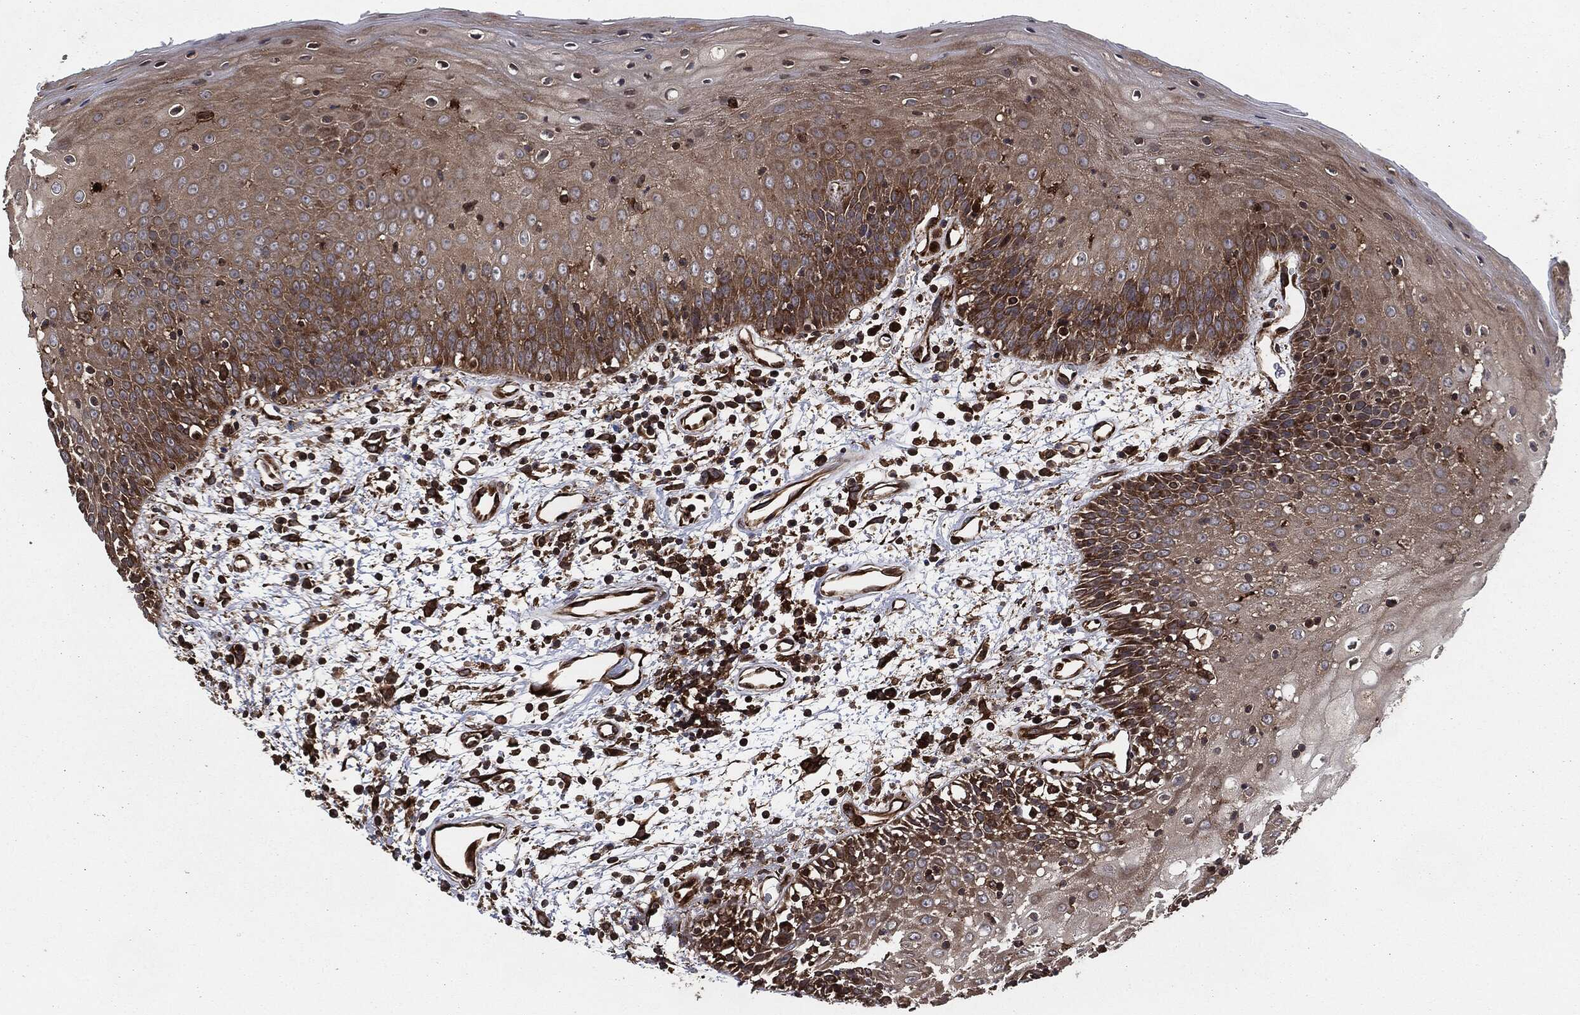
{"staining": {"intensity": "moderate", "quantity": "25%-75%", "location": "cytoplasmic/membranous"}, "tissue": "oral mucosa", "cell_type": "Squamous epithelial cells", "image_type": "normal", "snomed": [{"axis": "morphology", "description": "Normal tissue, NOS"}, {"axis": "morphology", "description": "Squamous cell carcinoma, NOS"}, {"axis": "topography", "description": "Skeletal muscle"}, {"axis": "topography", "description": "Oral tissue"}, {"axis": "topography", "description": "Head-Neck"}], "caption": "This histopathology image displays IHC staining of unremarkable human oral mucosa, with medium moderate cytoplasmic/membranous staining in about 25%-75% of squamous epithelial cells.", "gene": "RAP1GDS1", "patient": {"sex": "female", "age": 84}}